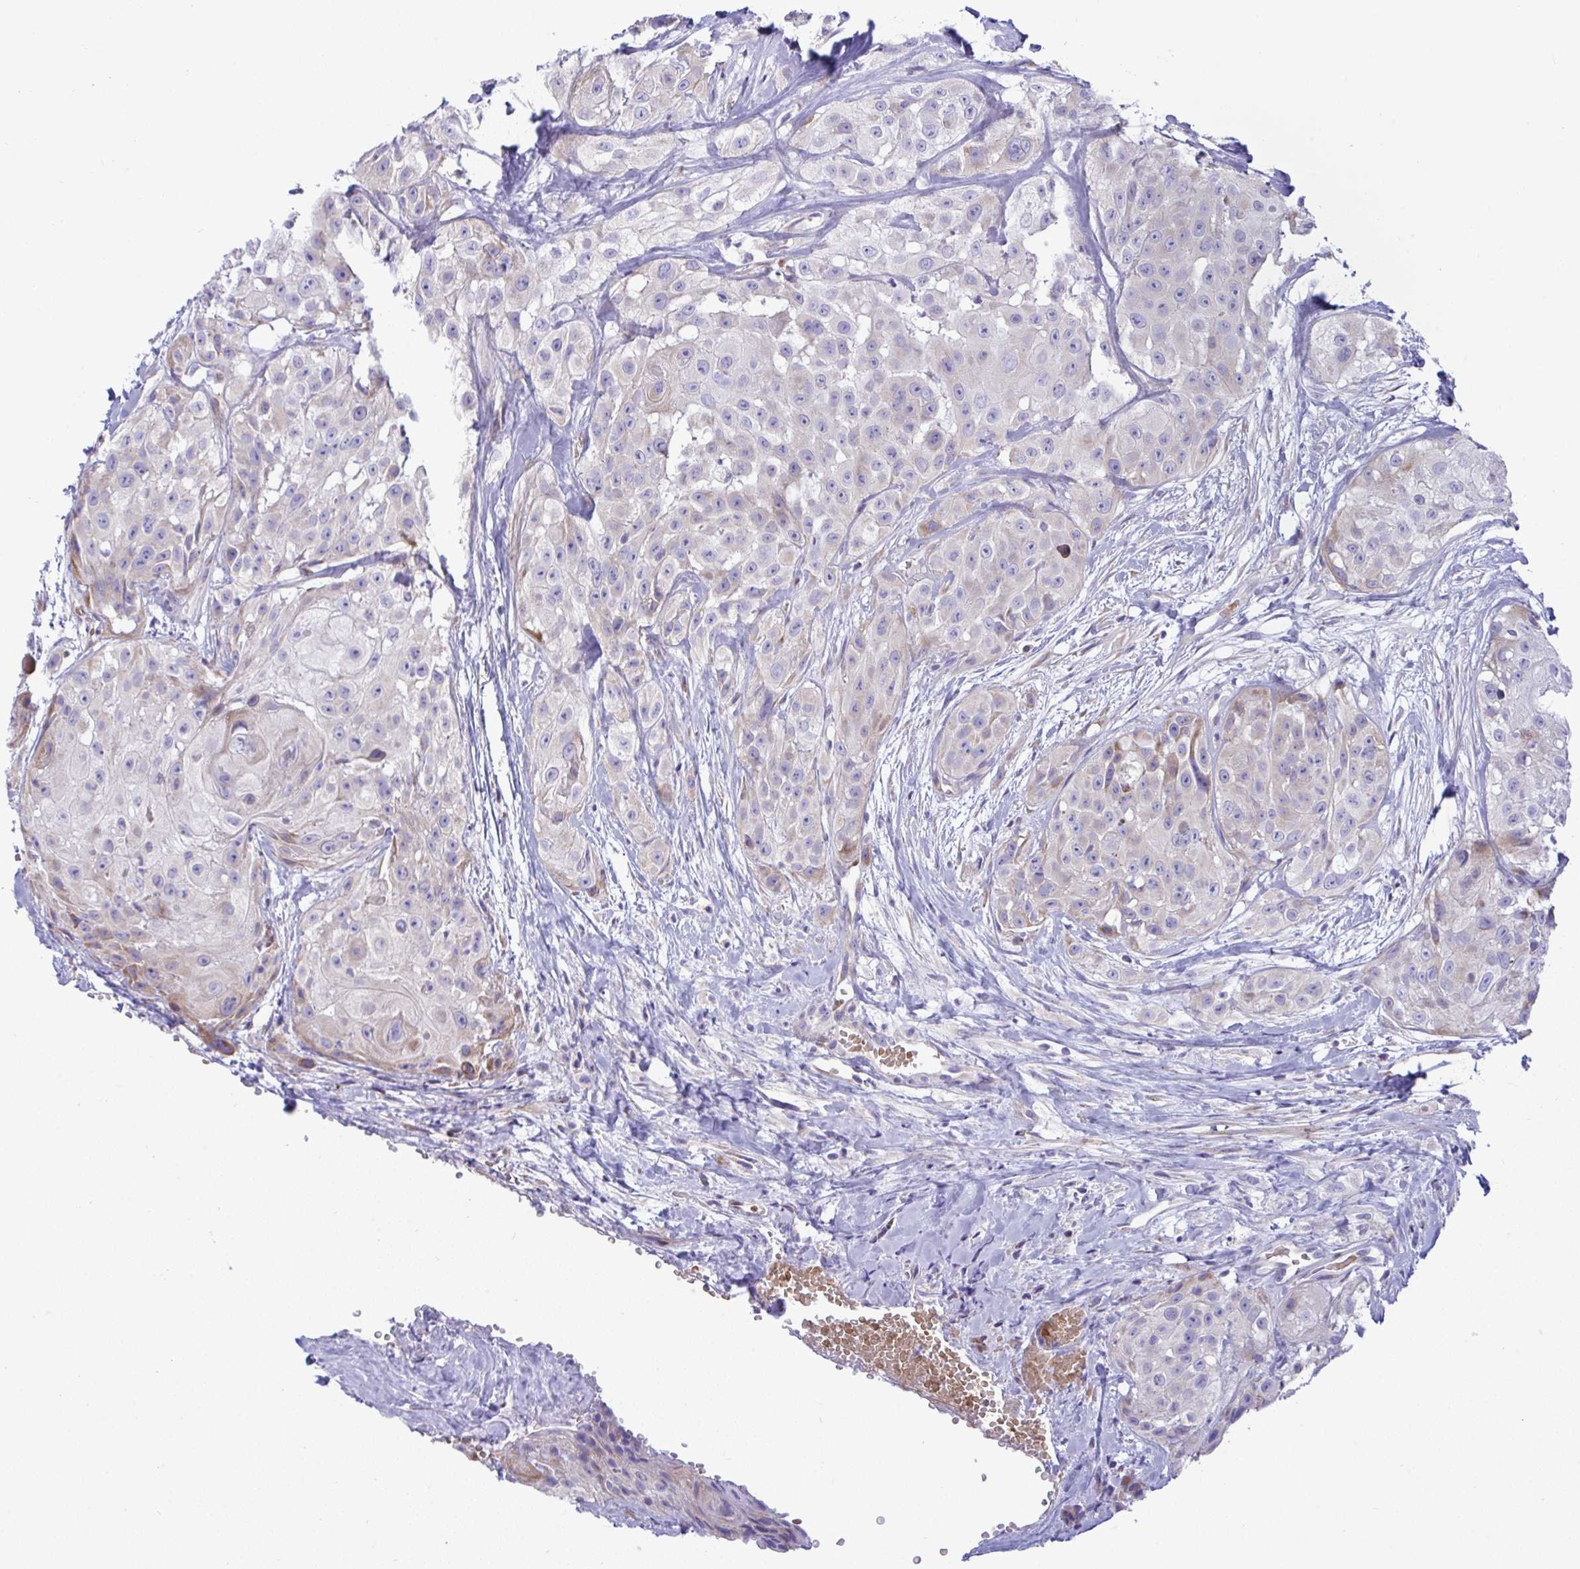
{"staining": {"intensity": "weak", "quantity": "<25%", "location": "cytoplasmic/membranous"}, "tissue": "head and neck cancer", "cell_type": "Tumor cells", "image_type": "cancer", "snomed": [{"axis": "morphology", "description": "Squamous cell carcinoma, NOS"}, {"axis": "topography", "description": "Head-Neck"}], "caption": "Tumor cells are negative for protein expression in human squamous cell carcinoma (head and neck).", "gene": "NTN1", "patient": {"sex": "male", "age": 83}}